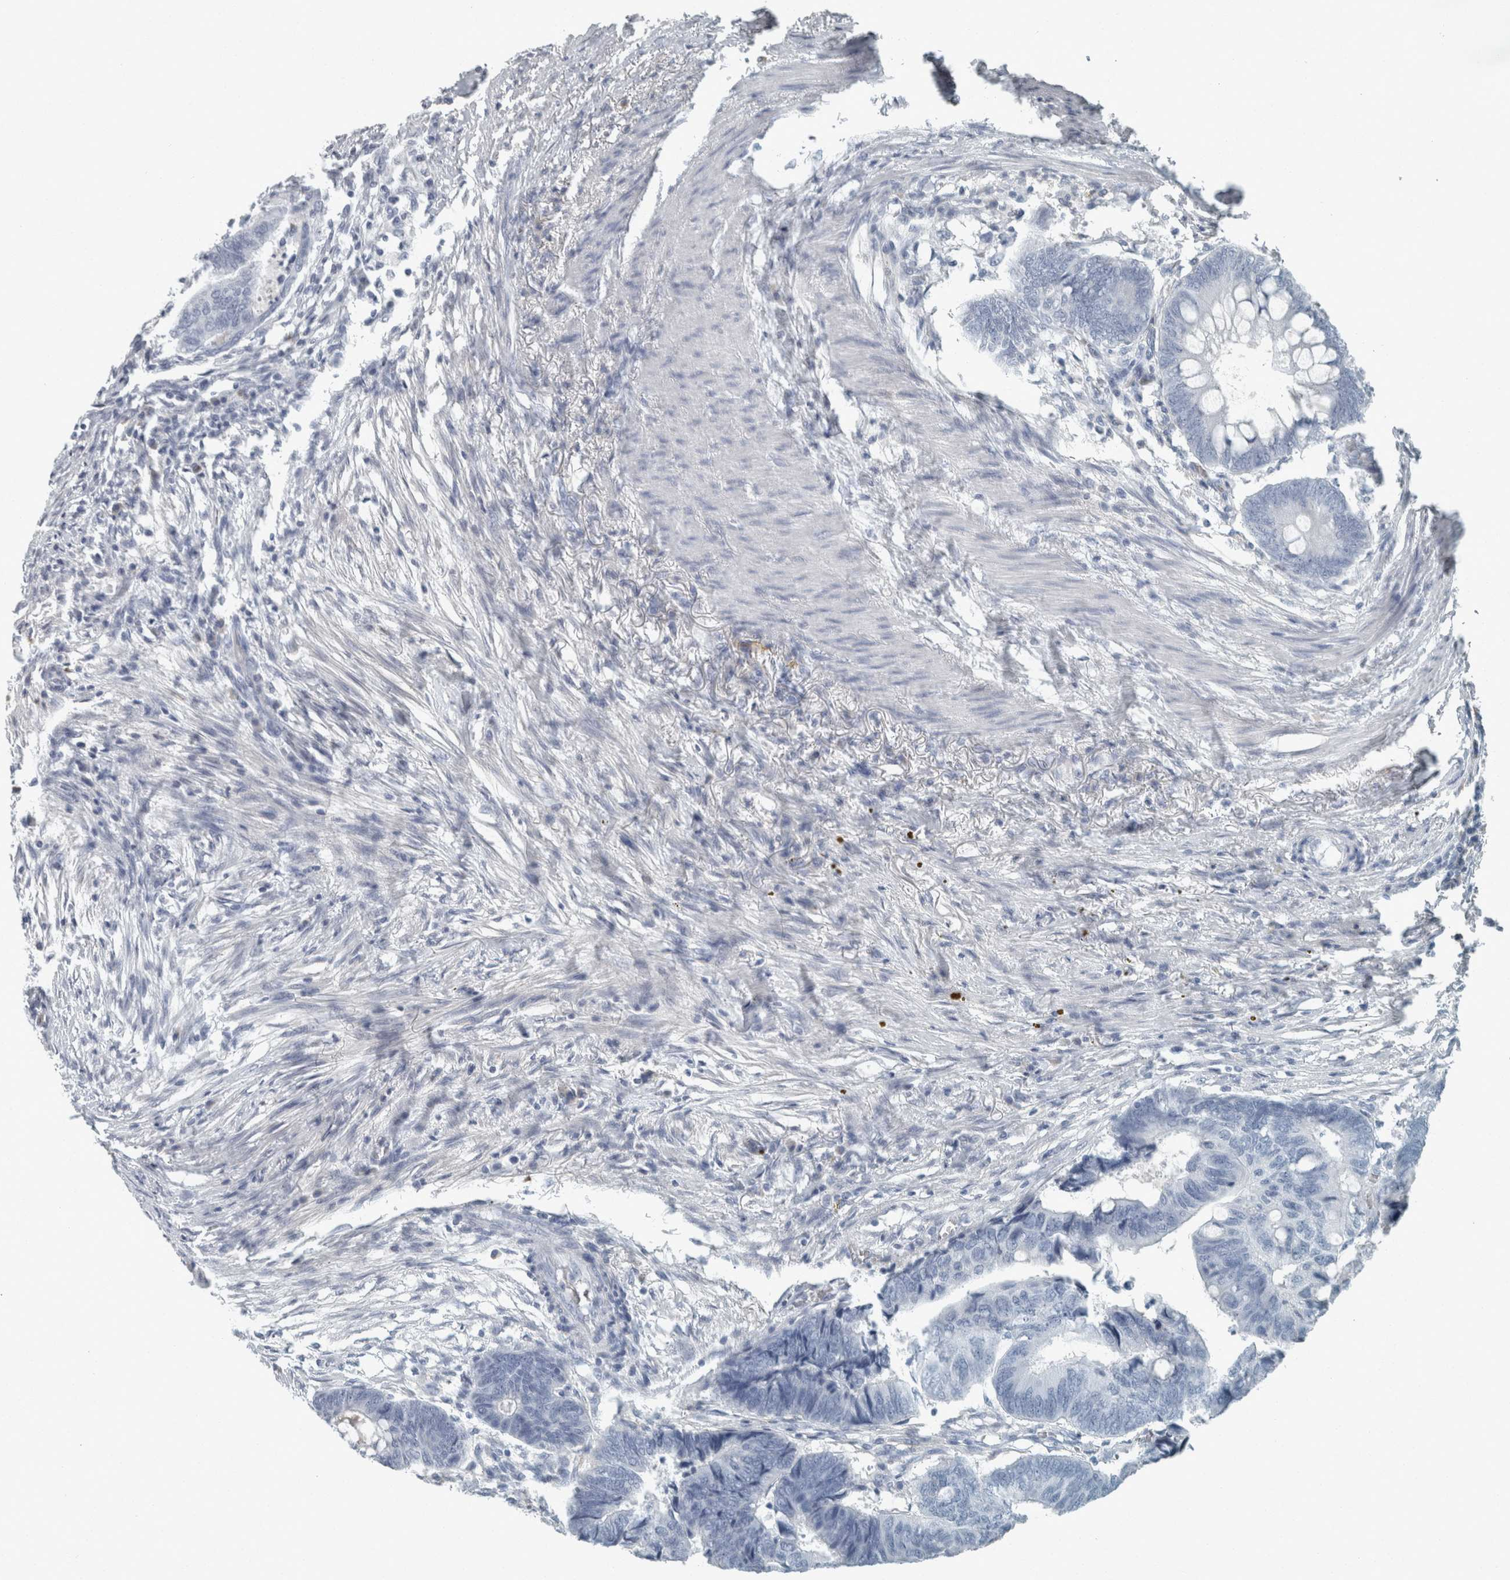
{"staining": {"intensity": "negative", "quantity": "none", "location": "none"}, "tissue": "colorectal cancer", "cell_type": "Tumor cells", "image_type": "cancer", "snomed": [{"axis": "morphology", "description": "Normal tissue, NOS"}, {"axis": "morphology", "description": "Adenocarcinoma, NOS"}, {"axis": "topography", "description": "Rectum"}, {"axis": "topography", "description": "Peripheral nerve tissue"}], "caption": "Immunohistochemistry (IHC) micrograph of colorectal cancer (adenocarcinoma) stained for a protein (brown), which demonstrates no positivity in tumor cells.", "gene": "CHL1", "patient": {"sex": "male", "age": 92}}